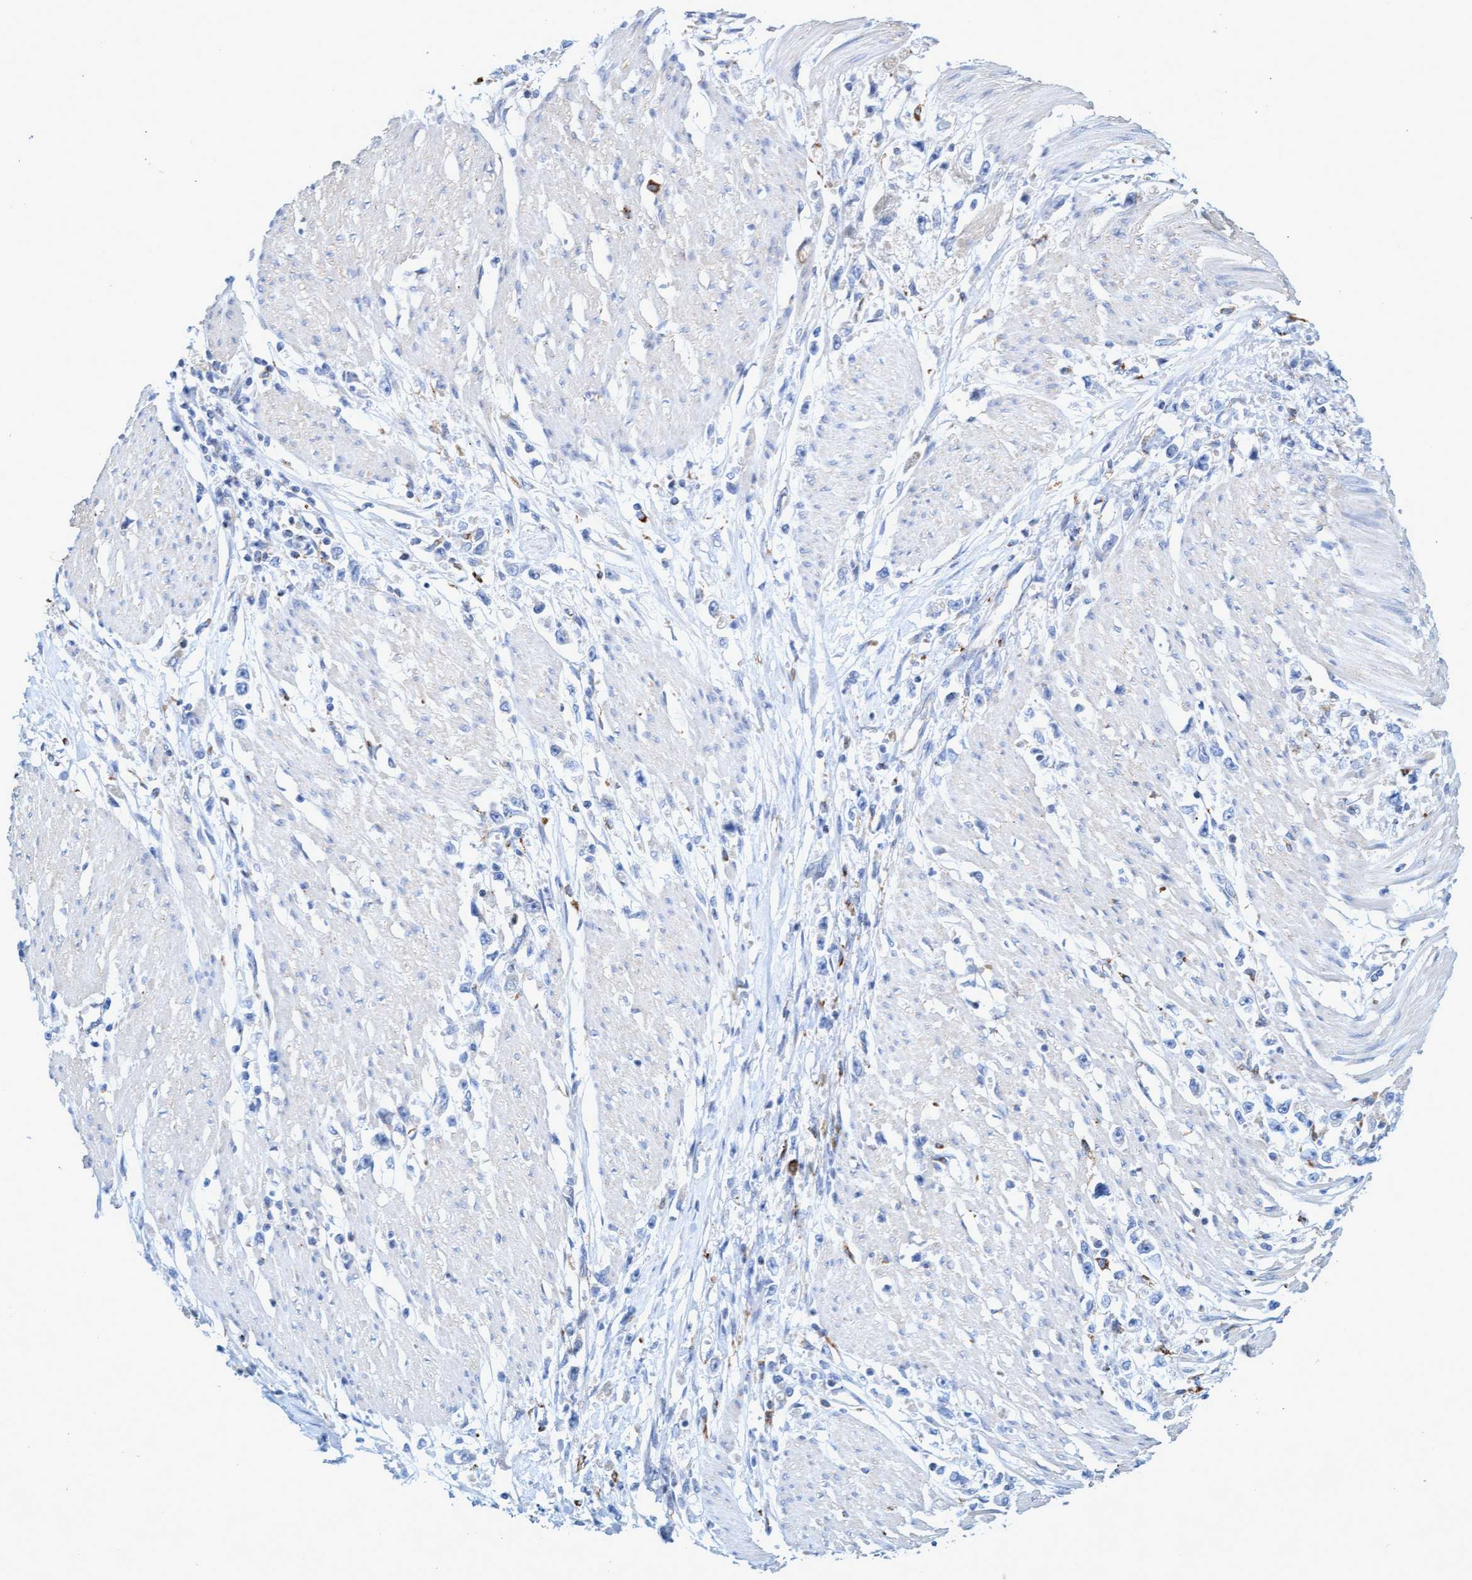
{"staining": {"intensity": "negative", "quantity": "none", "location": "none"}, "tissue": "stomach cancer", "cell_type": "Tumor cells", "image_type": "cancer", "snomed": [{"axis": "morphology", "description": "Adenocarcinoma, NOS"}, {"axis": "topography", "description": "Stomach"}], "caption": "Immunohistochemistry image of stomach adenocarcinoma stained for a protein (brown), which displays no expression in tumor cells. Brightfield microscopy of IHC stained with DAB (brown) and hematoxylin (blue), captured at high magnification.", "gene": "SGSH", "patient": {"sex": "female", "age": 59}}